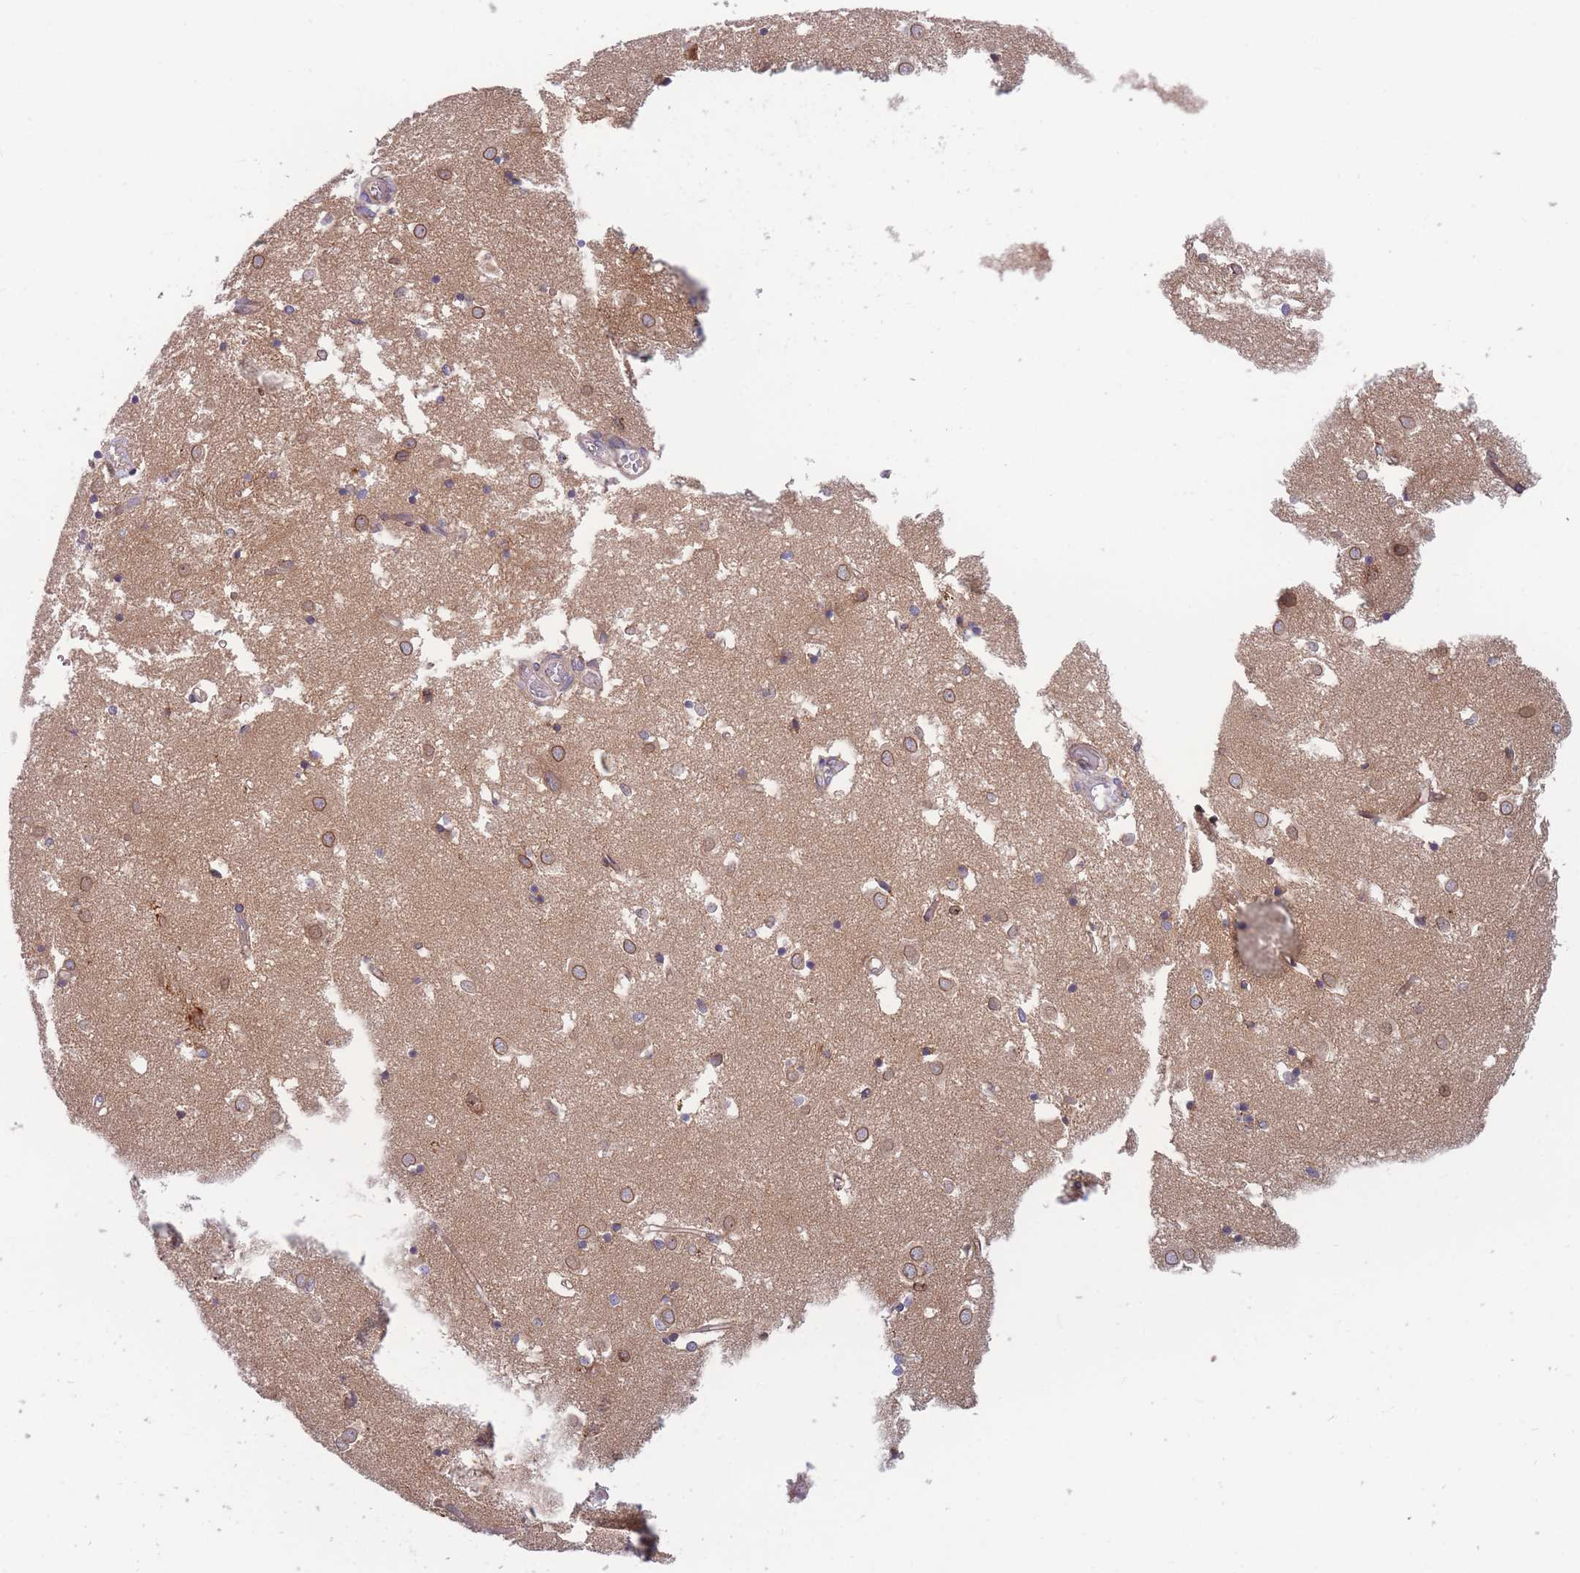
{"staining": {"intensity": "moderate", "quantity": "25%-75%", "location": "cytoplasmic/membranous"}, "tissue": "caudate", "cell_type": "Glial cells", "image_type": "normal", "snomed": [{"axis": "morphology", "description": "Normal tissue, NOS"}, {"axis": "topography", "description": "Lateral ventricle wall"}], "caption": "Approximately 25%-75% of glial cells in normal caudate exhibit moderate cytoplasmic/membranous protein expression as visualized by brown immunohistochemical staining.", "gene": "TMEM131L", "patient": {"sex": "male", "age": 70}}